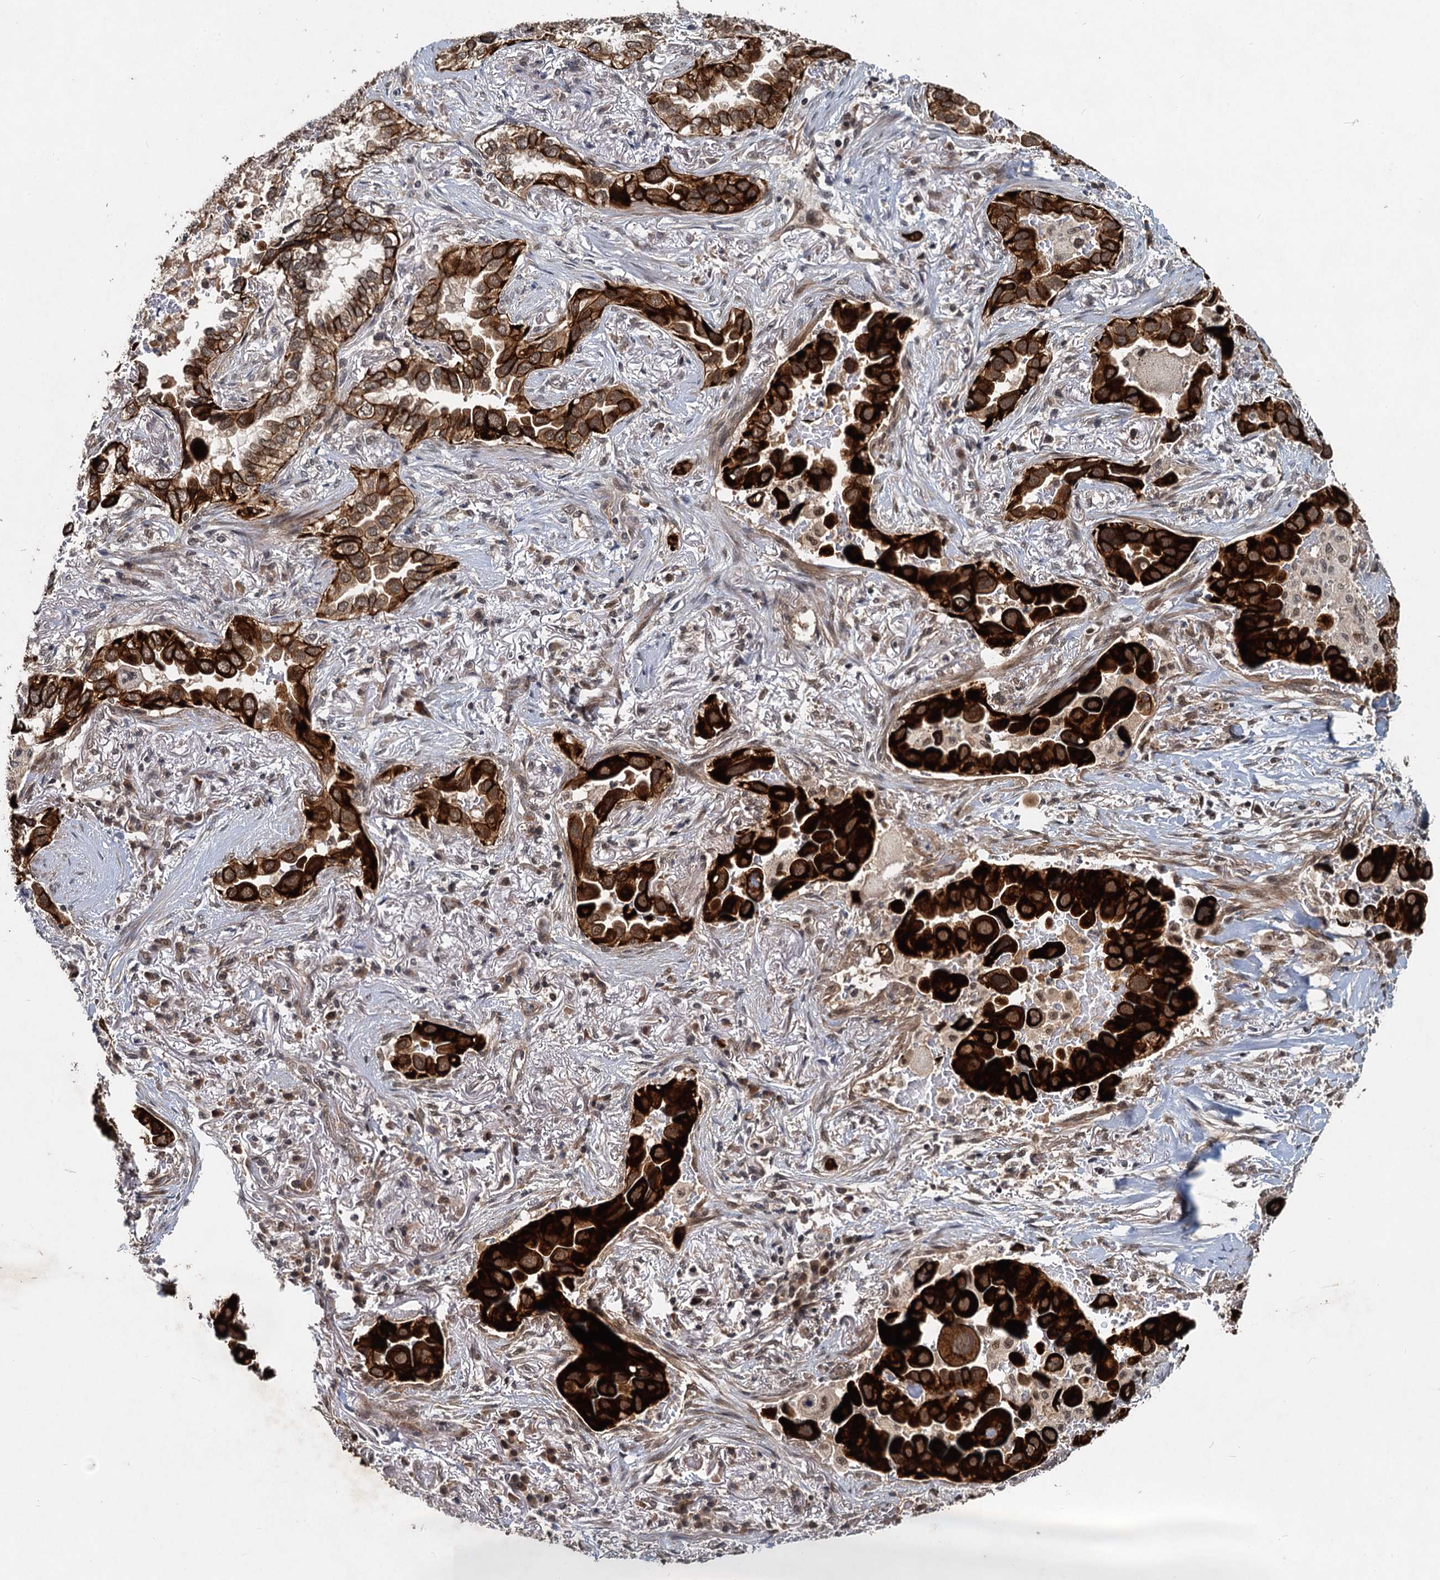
{"staining": {"intensity": "strong", "quantity": ">75%", "location": "cytoplasmic/membranous"}, "tissue": "lung cancer", "cell_type": "Tumor cells", "image_type": "cancer", "snomed": [{"axis": "morphology", "description": "Adenocarcinoma, NOS"}, {"axis": "topography", "description": "Lung"}], "caption": "IHC staining of adenocarcinoma (lung), which exhibits high levels of strong cytoplasmic/membranous staining in approximately >75% of tumor cells indicating strong cytoplasmic/membranous protein expression. The staining was performed using DAB (brown) for protein detection and nuclei were counterstained in hematoxylin (blue).", "gene": "RITA1", "patient": {"sex": "female", "age": 76}}